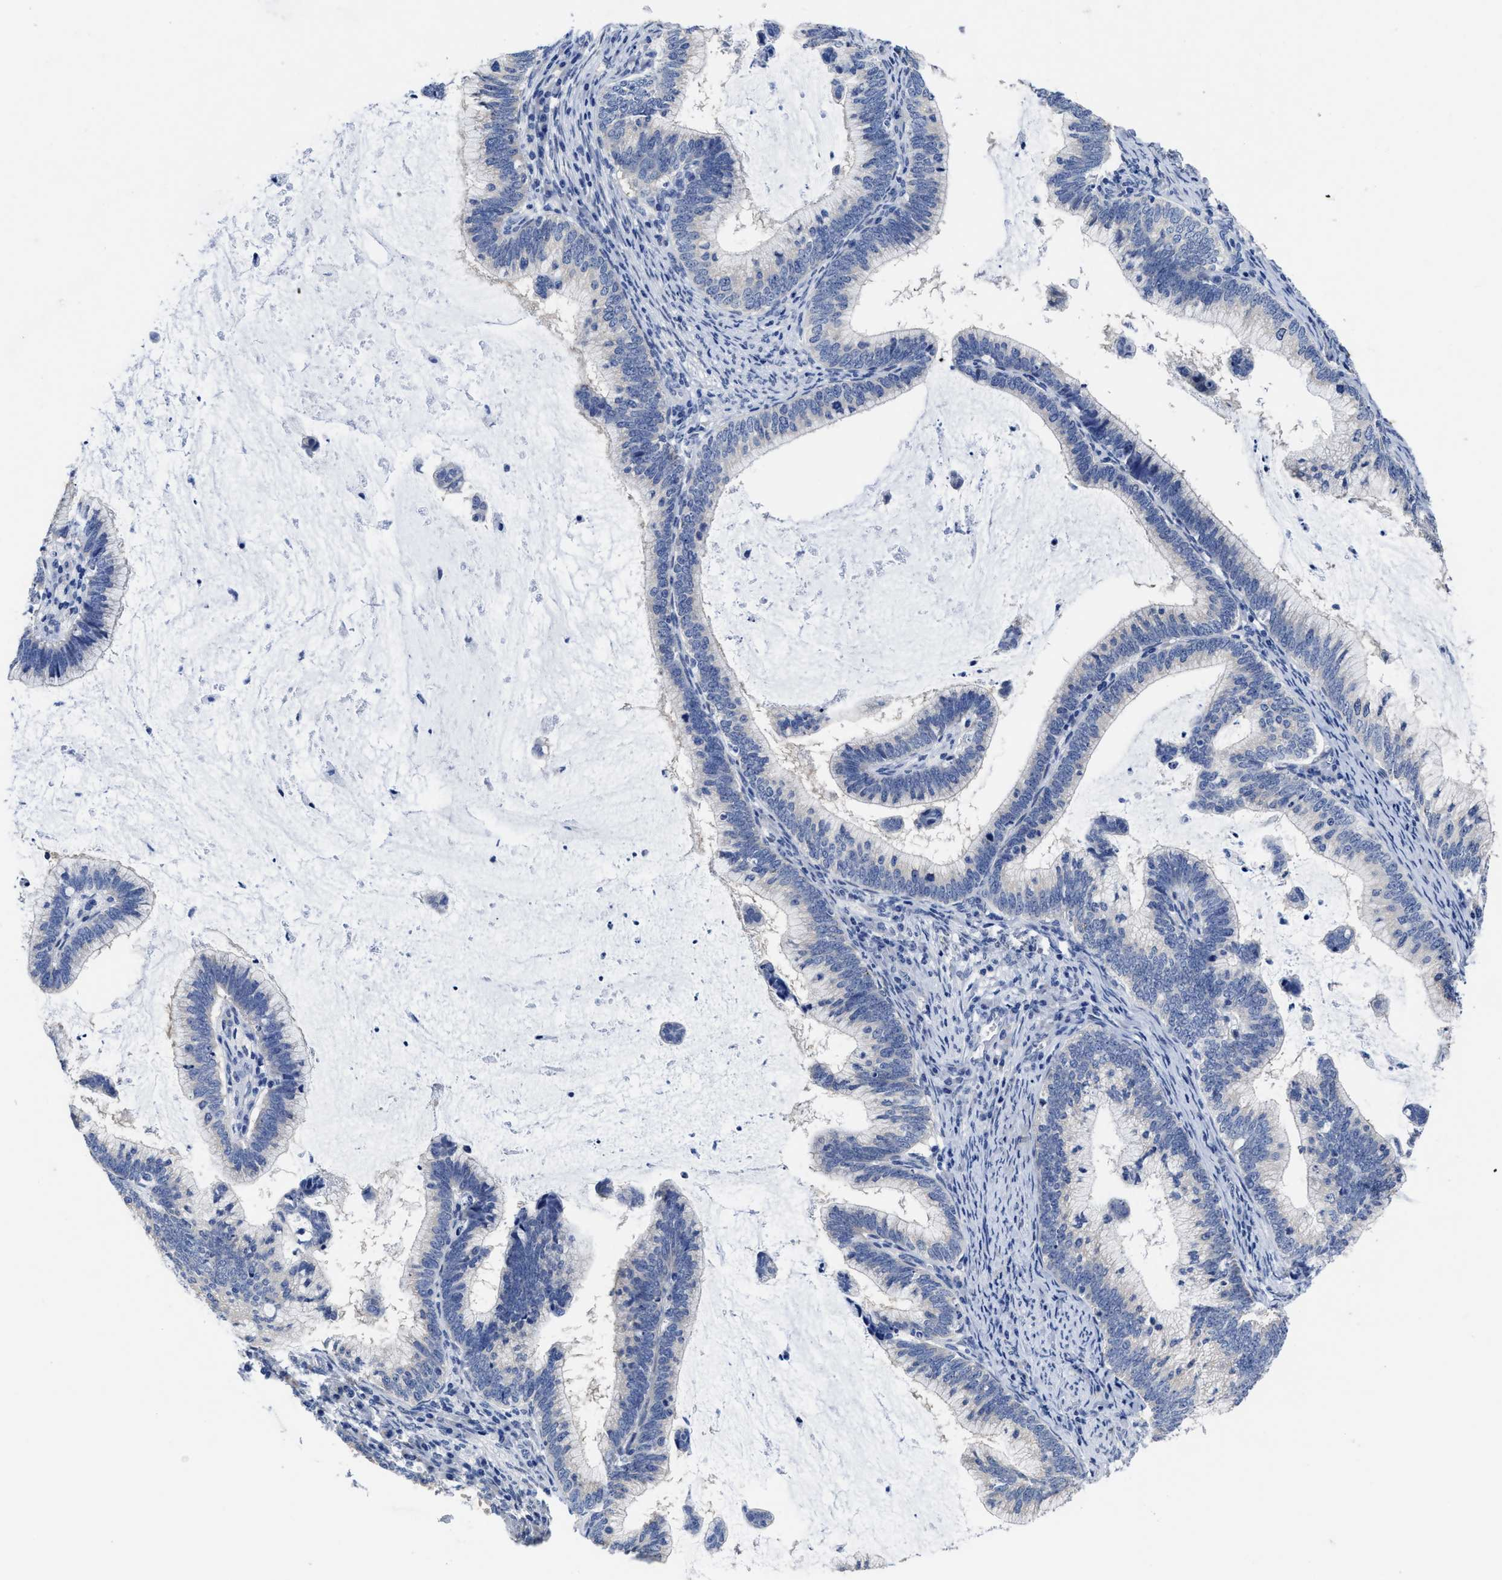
{"staining": {"intensity": "negative", "quantity": "none", "location": "none"}, "tissue": "cervical cancer", "cell_type": "Tumor cells", "image_type": "cancer", "snomed": [{"axis": "morphology", "description": "Adenocarcinoma, NOS"}, {"axis": "topography", "description": "Cervix"}], "caption": "Tumor cells are negative for brown protein staining in cervical adenocarcinoma. Nuclei are stained in blue.", "gene": "HOOK1", "patient": {"sex": "female", "age": 36}}